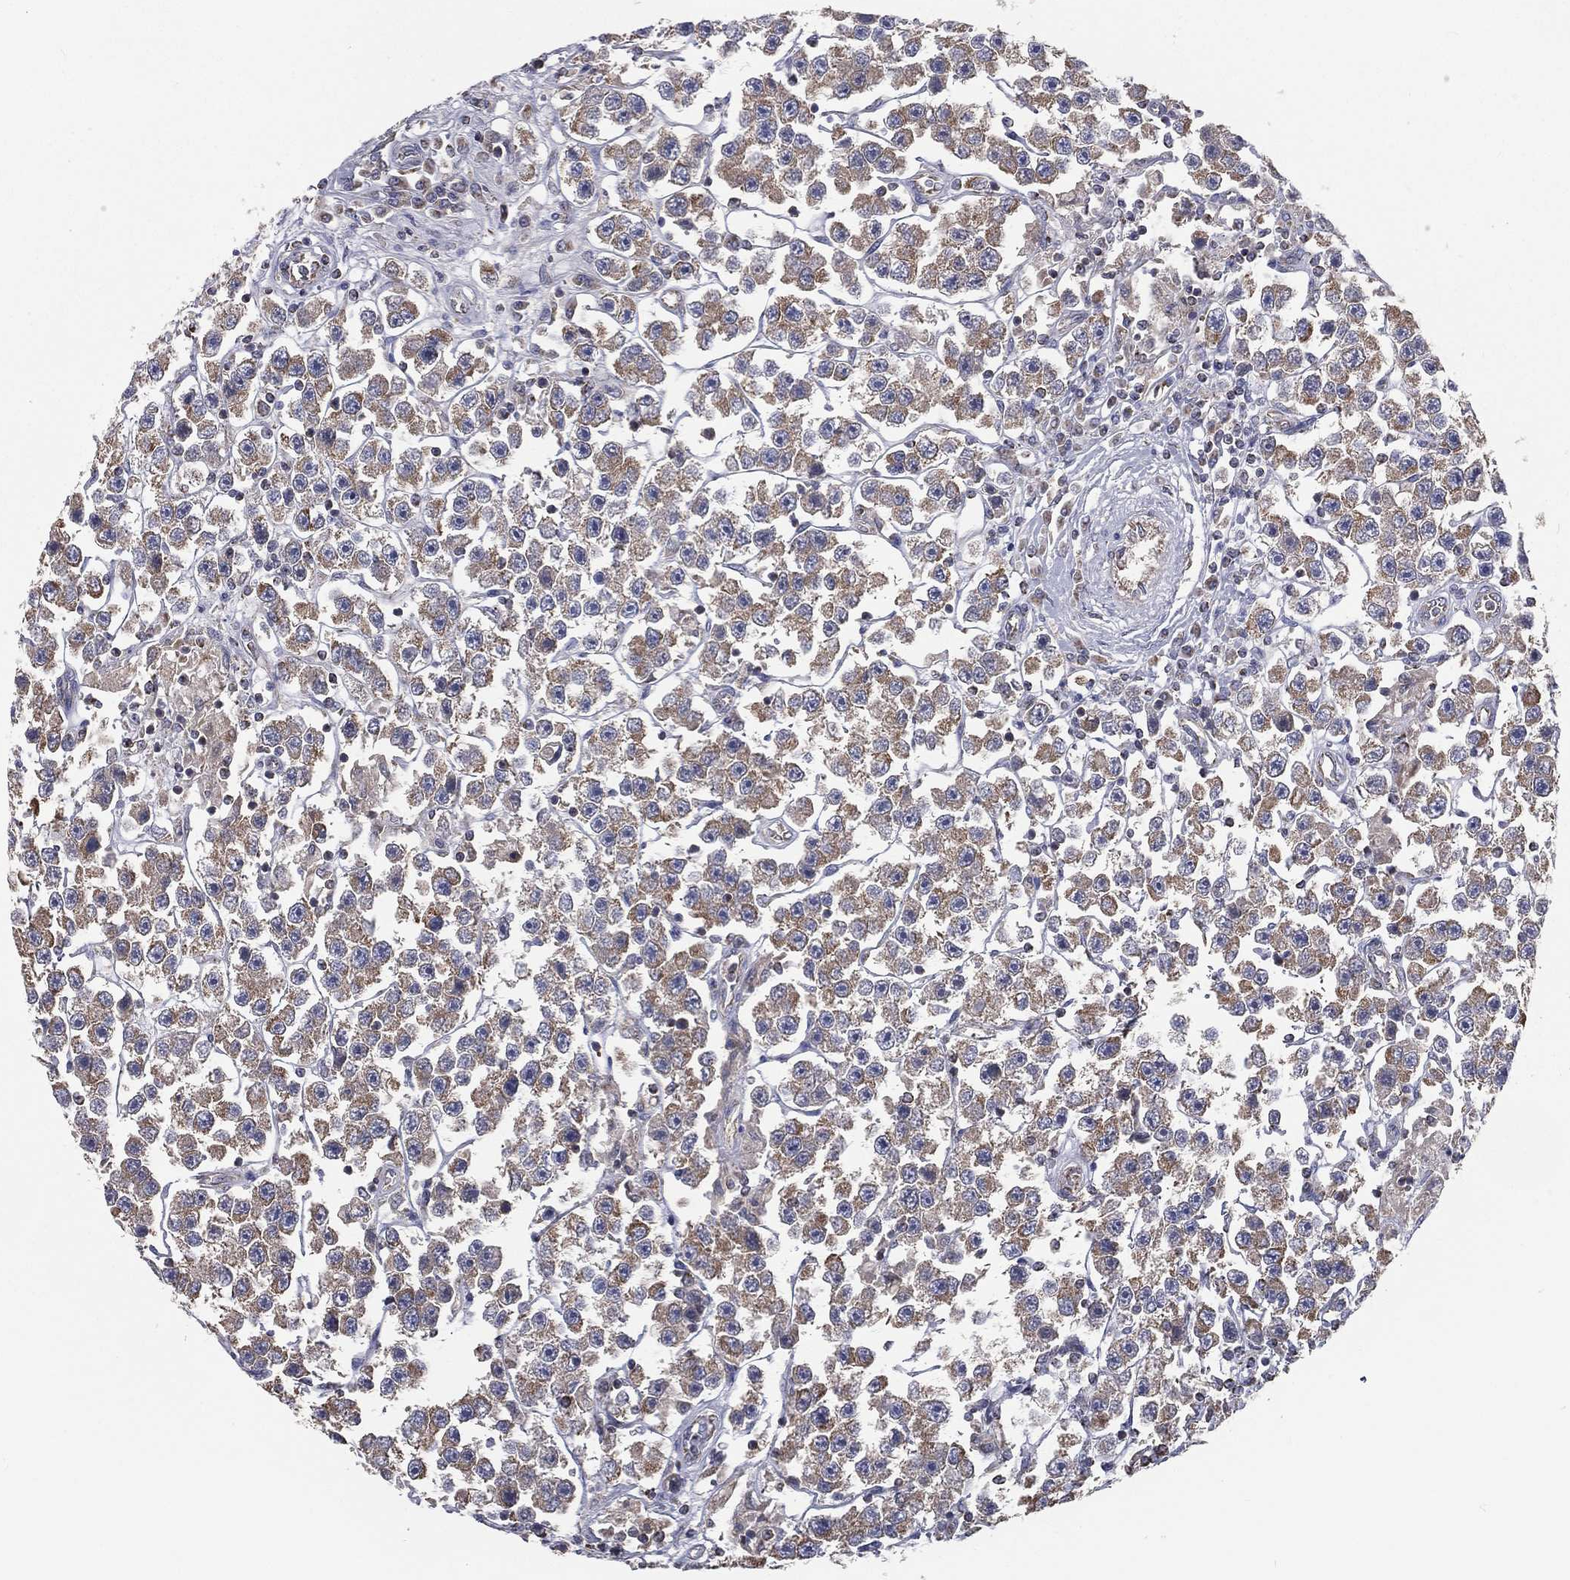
{"staining": {"intensity": "moderate", "quantity": "25%-75%", "location": "cytoplasmic/membranous"}, "tissue": "testis cancer", "cell_type": "Tumor cells", "image_type": "cancer", "snomed": [{"axis": "morphology", "description": "Seminoma, NOS"}, {"axis": "topography", "description": "Testis"}], "caption": "This is an image of IHC staining of testis seminoma, which shows moderate positivity in the cytoplasmic/membranous of tumor cells.", "gene": "HADH", "patient": {"sex": "male", "age": 45}}